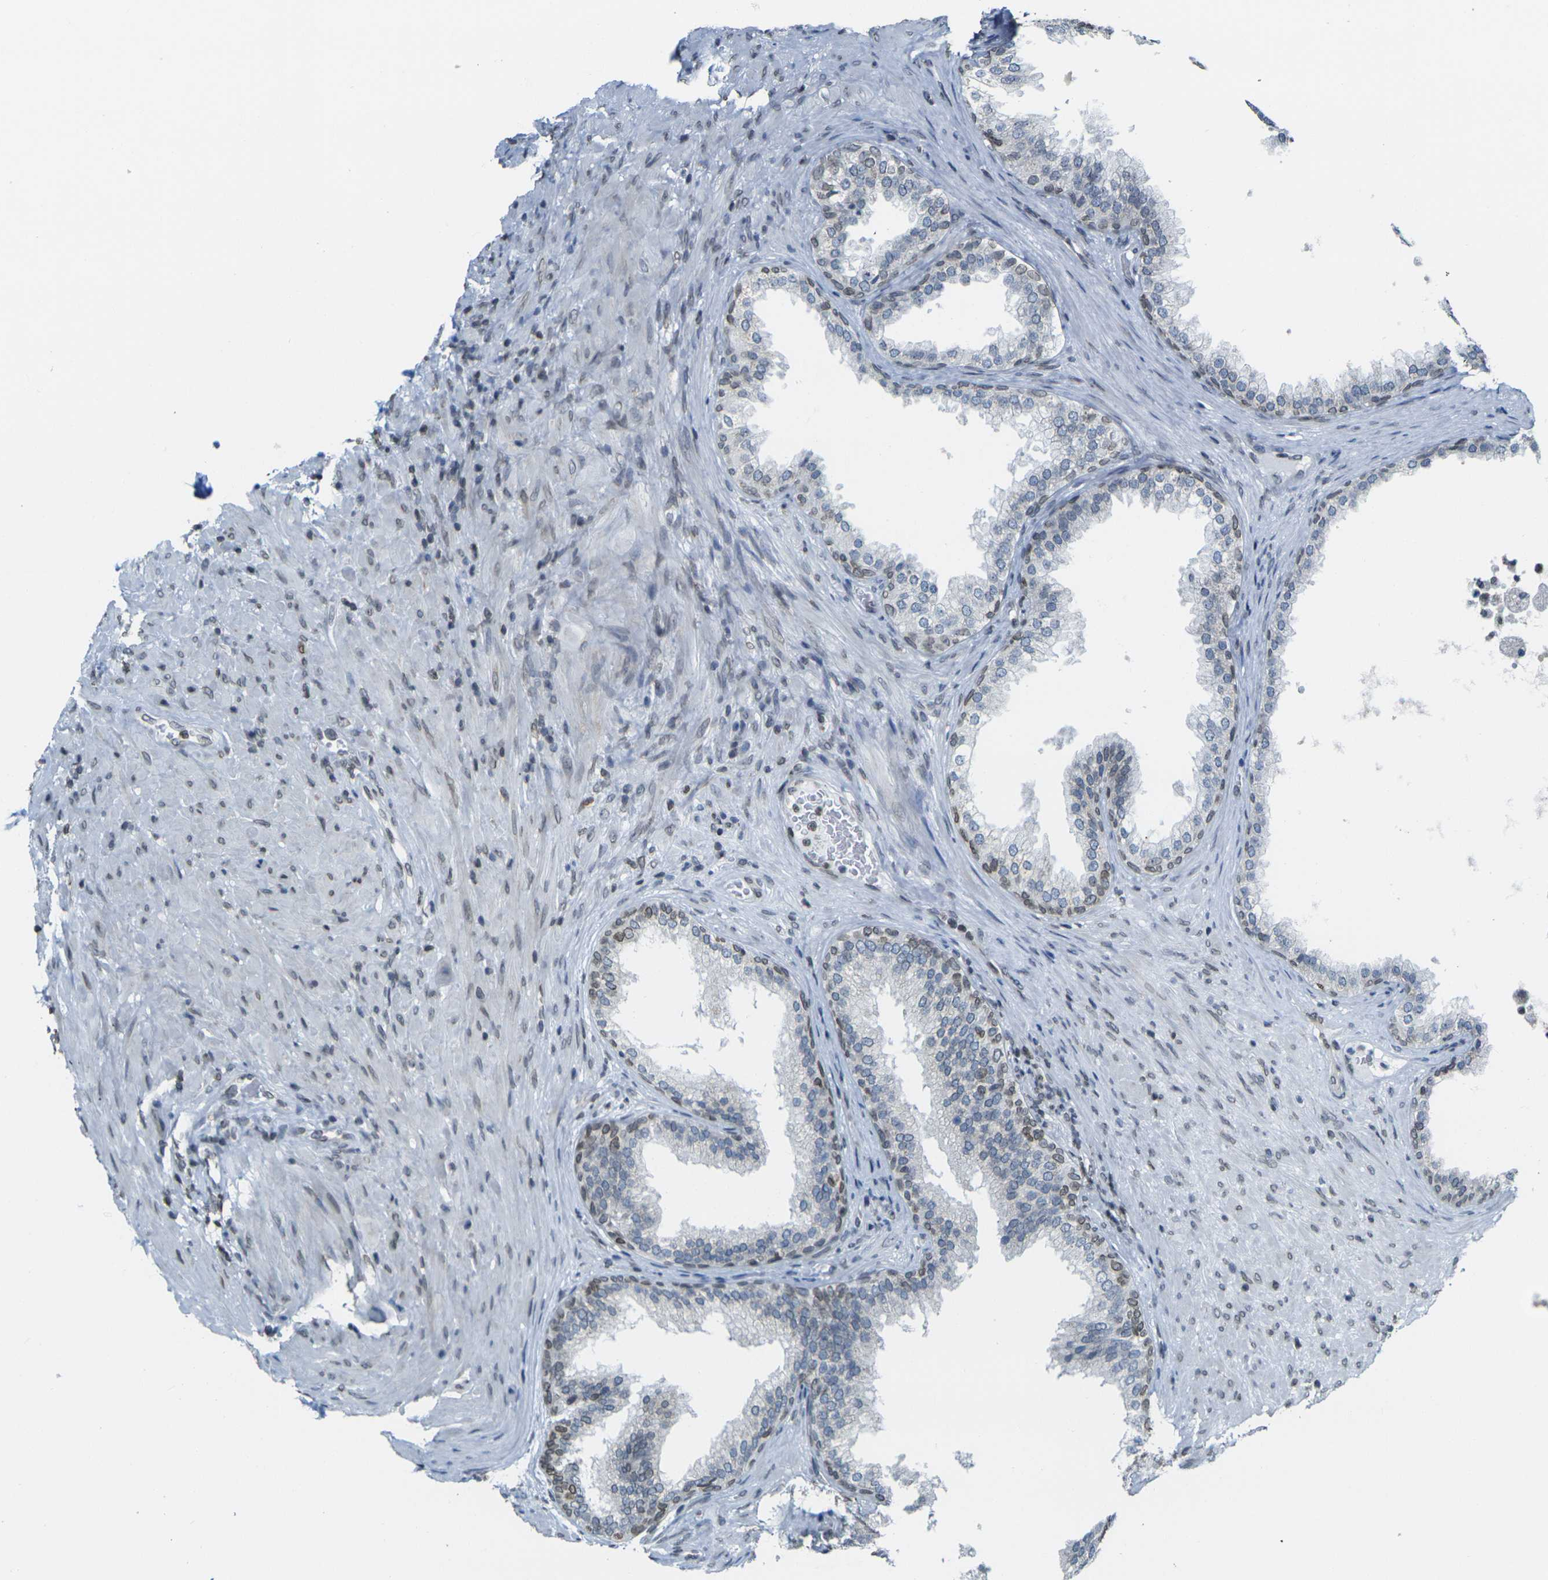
{"staining": {"intensity": "moderate", "quantity": "<25%", "location": "cytoplasmic/membranous,nuclear"}, "tissue": "prostate", "cell_type": "Glandular cells", "image_type": "normal", "snomed": [{"axis": "morphology", "description": "Normal tissue, NOS"}, {"axis": "topography", "description": "Prostate"}], "caption": "Glandular cells display low levels of moderate cytoplasmic/membranous,nuclear staining in about <25% of cells in unremarkable prostate. (DAB (3,3'-diaminobenzidine) IHC with brightfield microscopy, high magnification).", "gene": "BRDT", "patient": {"sex": "male", "age": 76}}